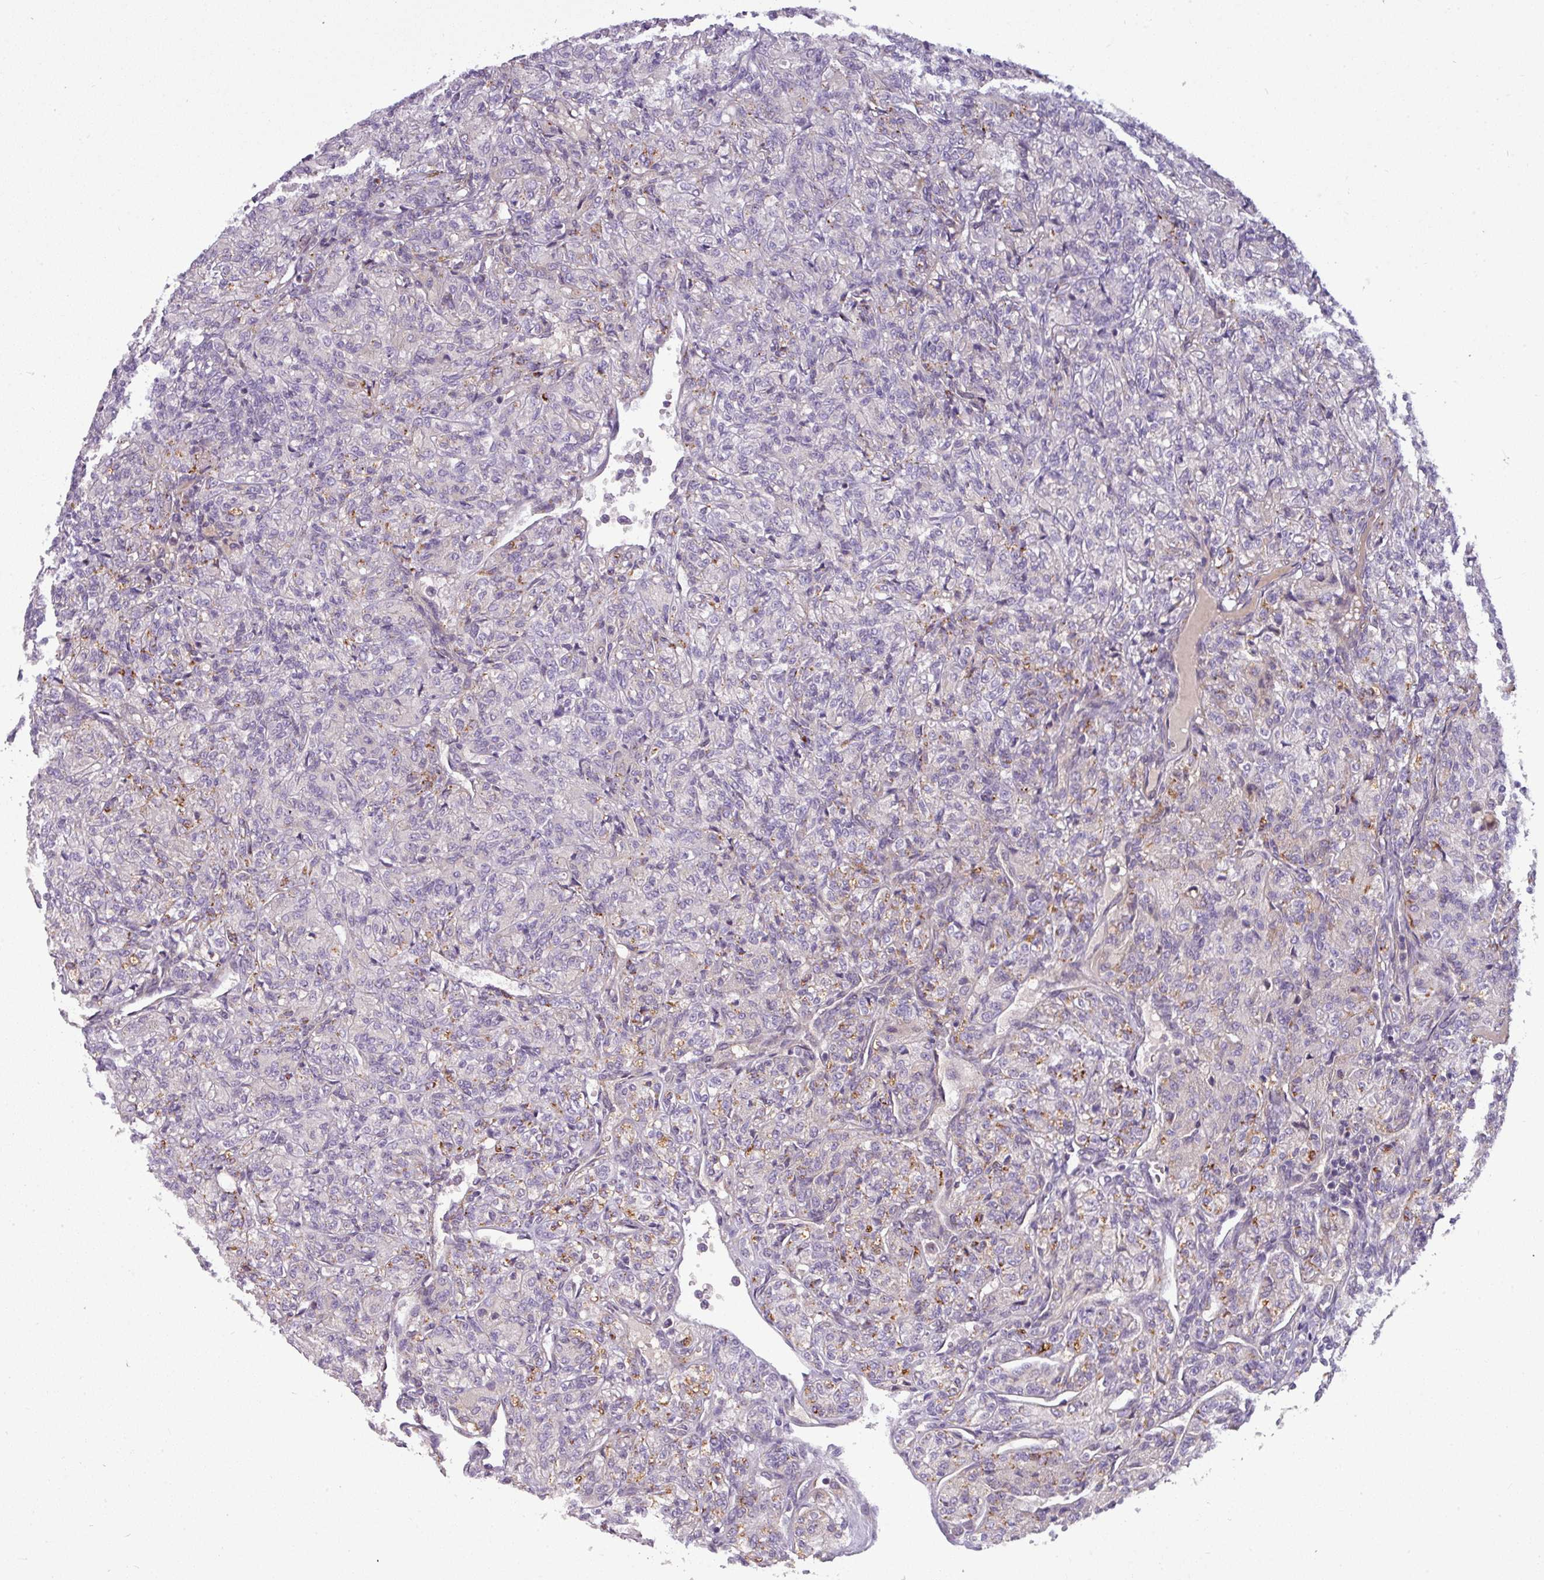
{"staining": {"intensity": "moderate", "quantity": "<25%", "location": "cytoplasmic/membranous"}, "tissue": "renal cancer", "cell_type": "Tumor cells", "image_type": "cancer", "snomed": [{"axis": "morphology", "description": "Adenocarcinoma, NOS"}, {"axis": "topography", "description": "Kidney"}], "caption": "Human renal cancer (adenocarcinoma) stained for a protein (brown) demonstrates moderate cytoplasmic/membranous positive positivity in about <25% of tumor cells.", "gene": "ZNF35", "patient": {"sex": "male", "age": 77}}